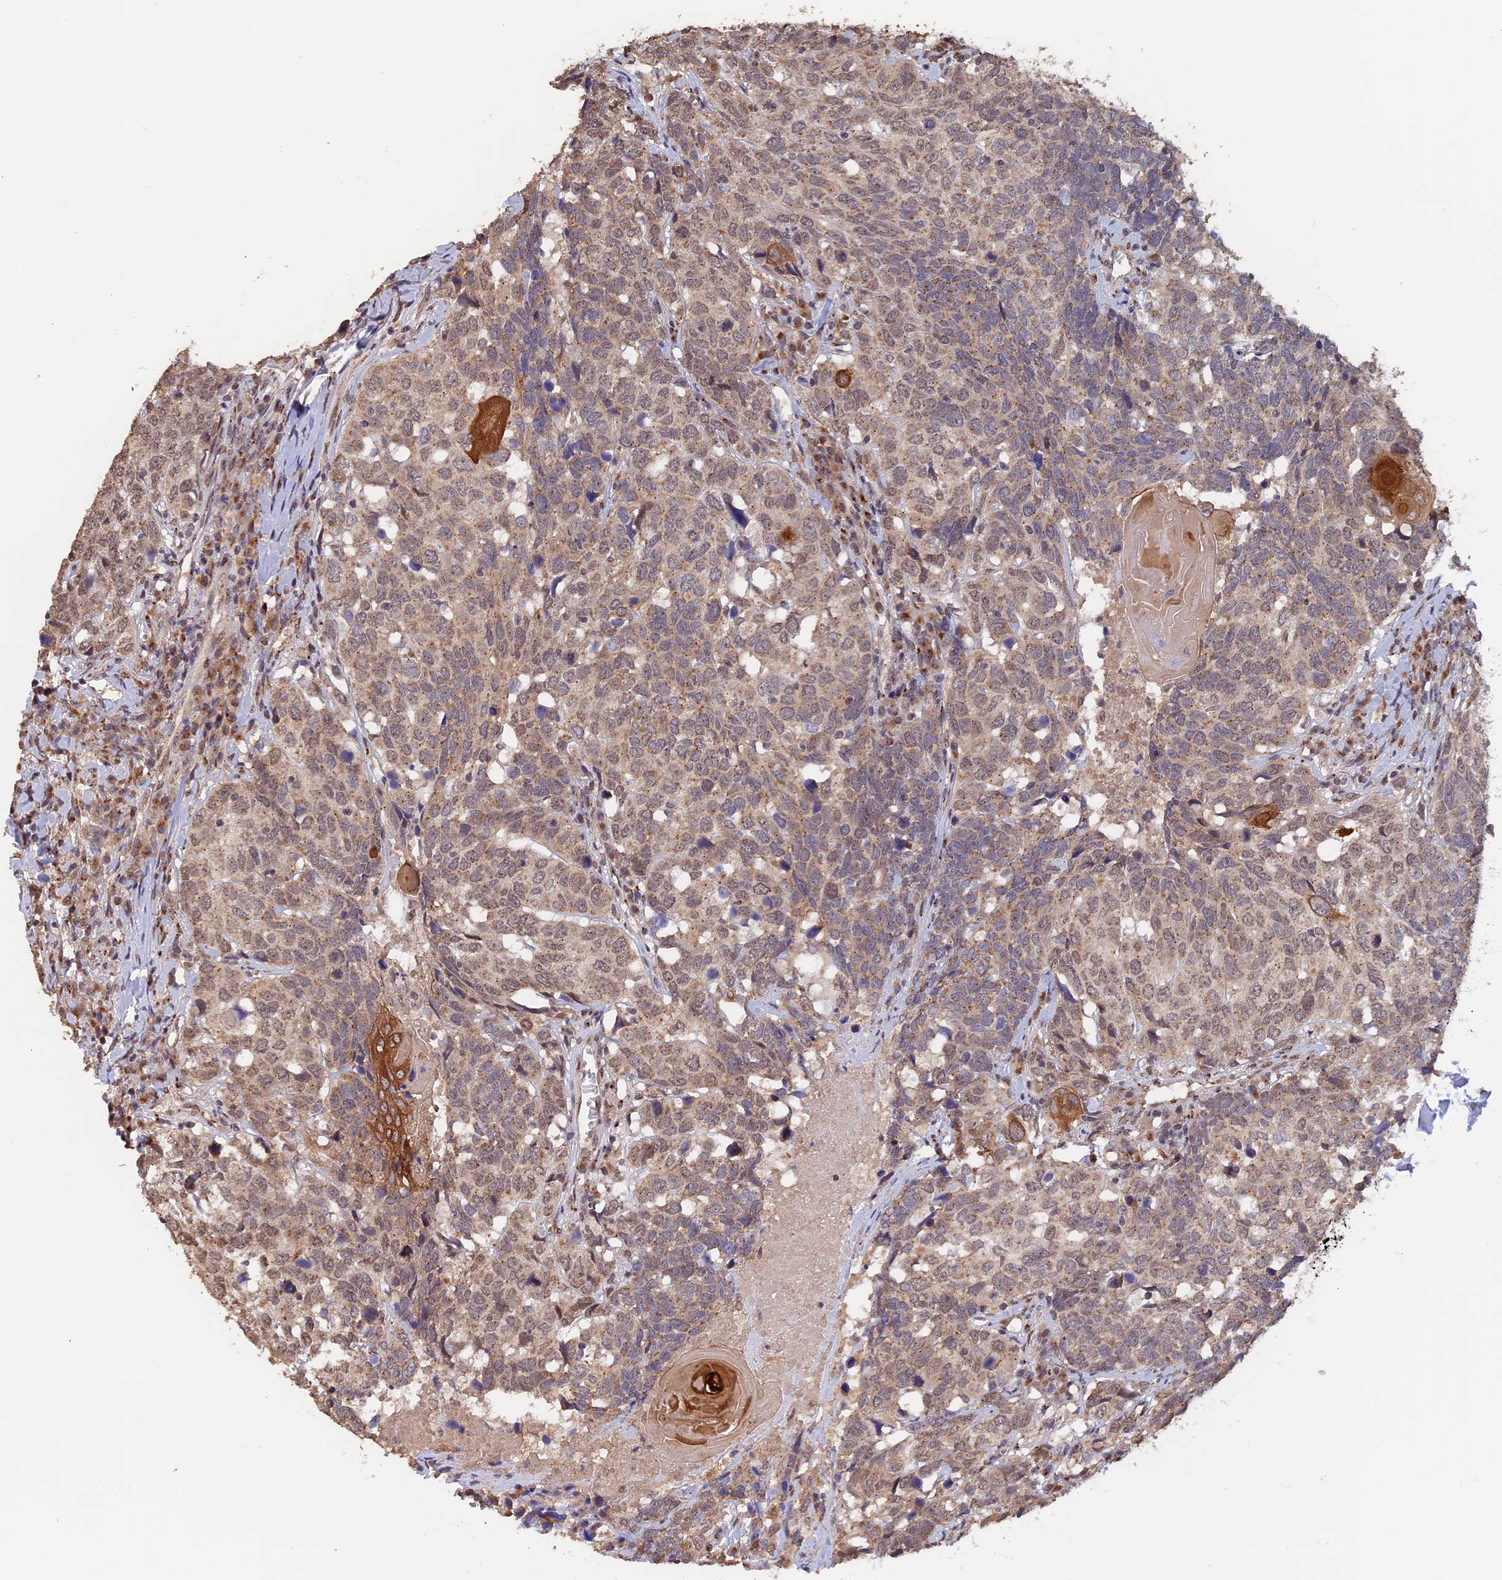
{"staining": {"intensity": "weak", "quantity": ">75%", "location": "cytoplasmic/membranous,nuclear"}, "tissue": "head and neck cancer", "cell_type": "Tumor cells", "image_type": "cancer", "snomed": [{"axis": "morphology", "description": "Squamous cell carcinoma, NOS"}, {"axis": "topography", "description": "Head-Neck"}], "caption": "Immunohistochemistry (IHC) (DAB) staining of squamous cell carcinoma (head and neck) reveals weak cytoplasmic/membranous and nuclear protein staining in approximately >75% of tumor cells.", "gene": "PIGQ", "patient": {"sex": "male", "age": 66}}